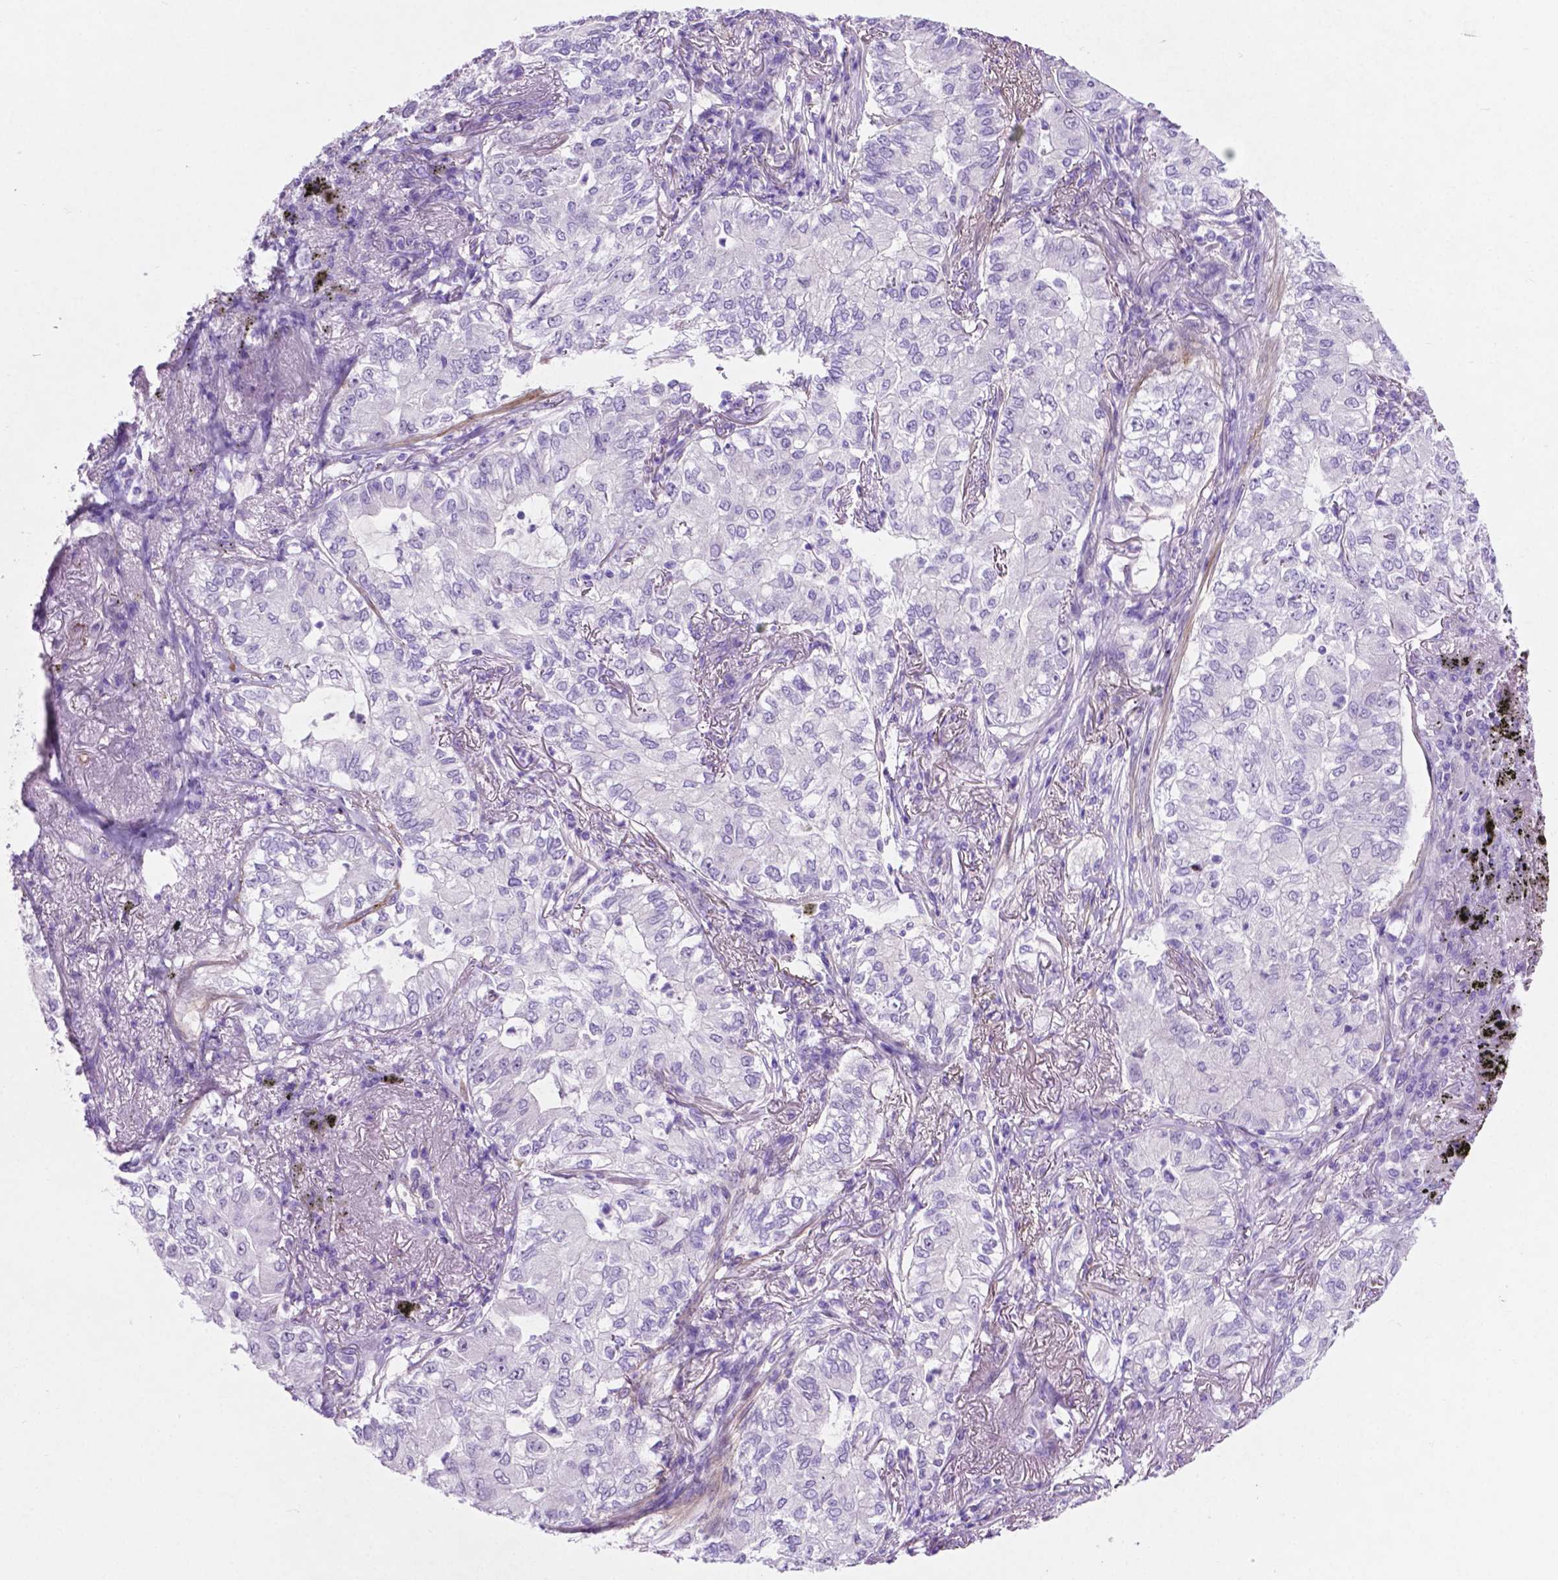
{"staining": {"intensity": "negative", "quantity": "none", "location": "none"}, "tissue": "lung cancer", "cell_type": "Tumor cells", "image_type": "cancer", "snomed": [{"axis": "morphology", "description": "Adenocarcinoma, NOS"}, {"axis": "topography", "description": "Lung"}], "caption": "Immunohistochemical staining of lung cancer demonstrates no significant staining in tumor cells.", "gene": "ASPG", "patient": {"sex": "female", "age": 73}}